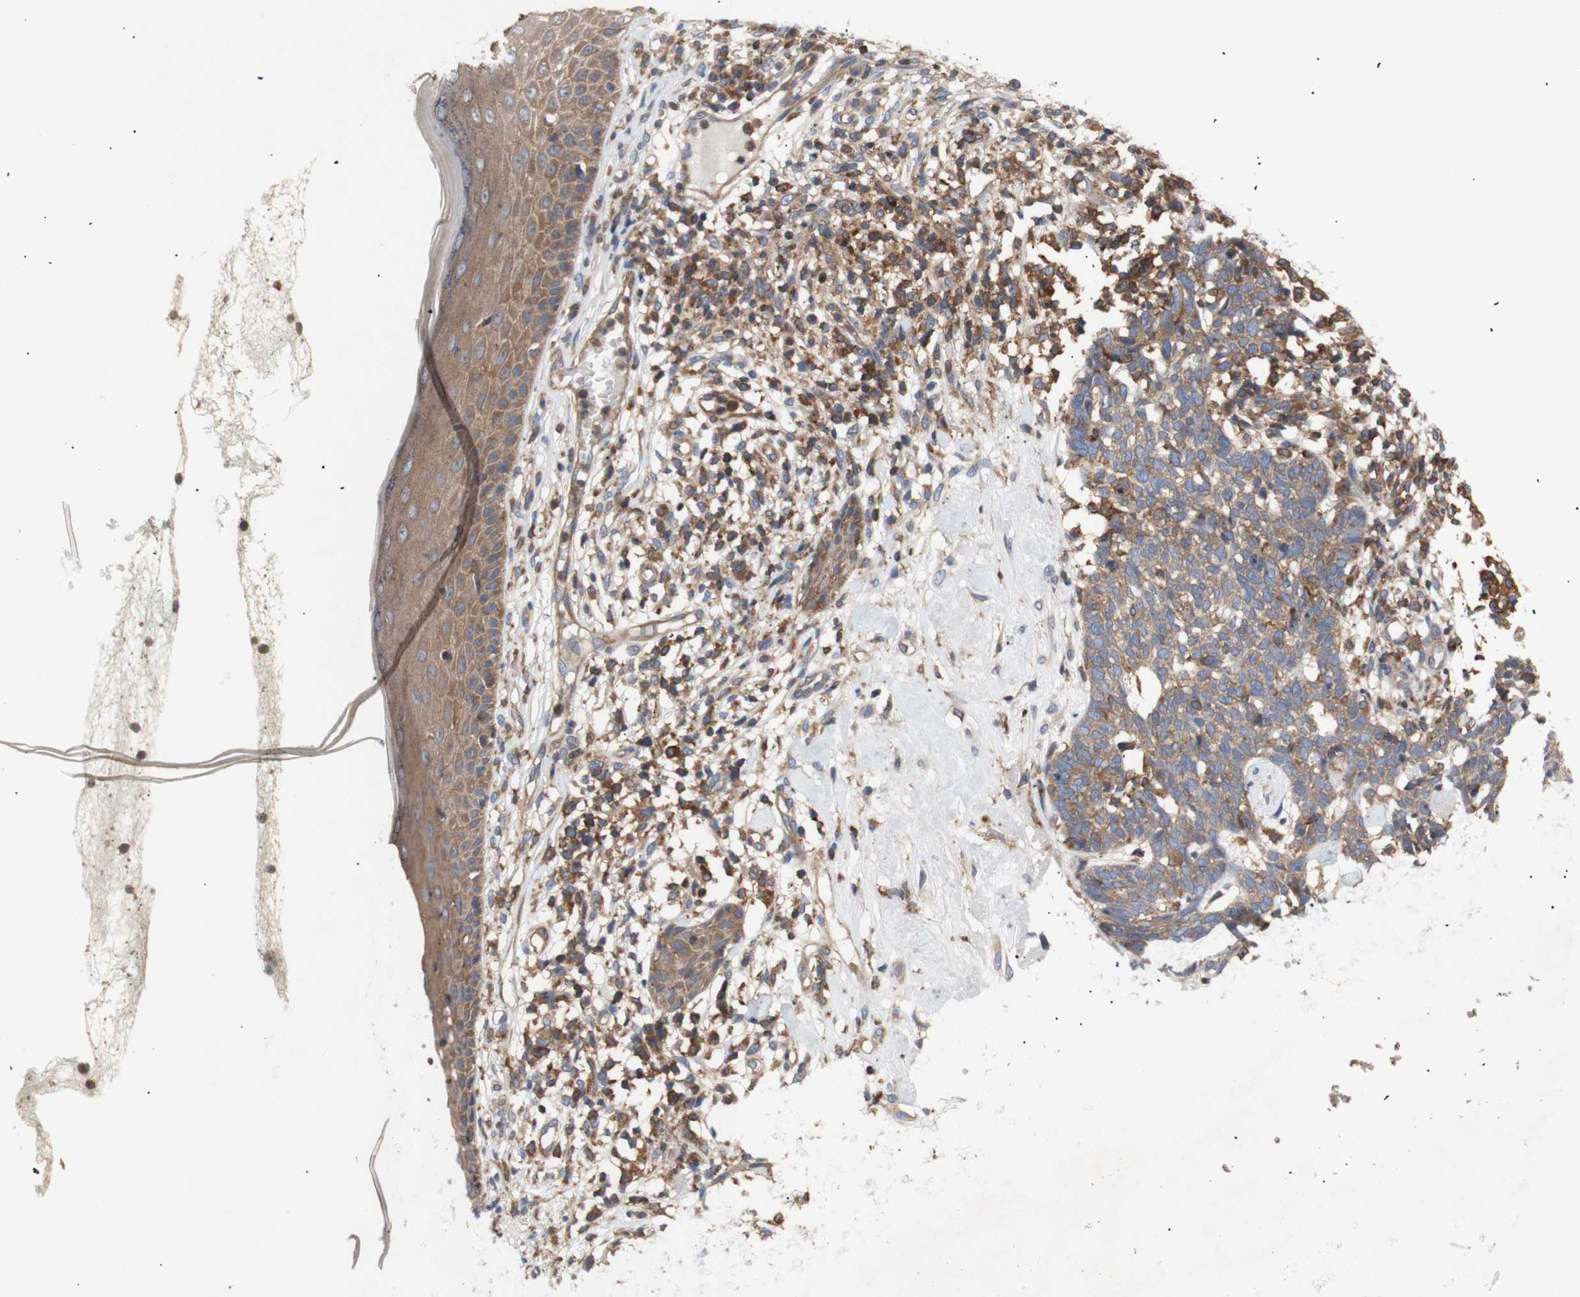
{"staining": {"intensity": "weak", "quantity": ">75%", "location": "cytoplasmic/membranous"}, "tissue": "skin cancer", "cell_type": "Tumor cells", "image_type": "cancer", "snomed": [{"axis": "morphology", "description": "Basal cell carcinoma"}, {"axis": "topography", "description": "Skin"}], "caption": "This is an image of immunohistochemistry (IHC) staining of skin basal cell carcinoma, which shows weak expression in the cytoplasmic/membranous of tumor cells.", "gene": "IKBKG", "patient": {"sex": "female", "age": 84}}